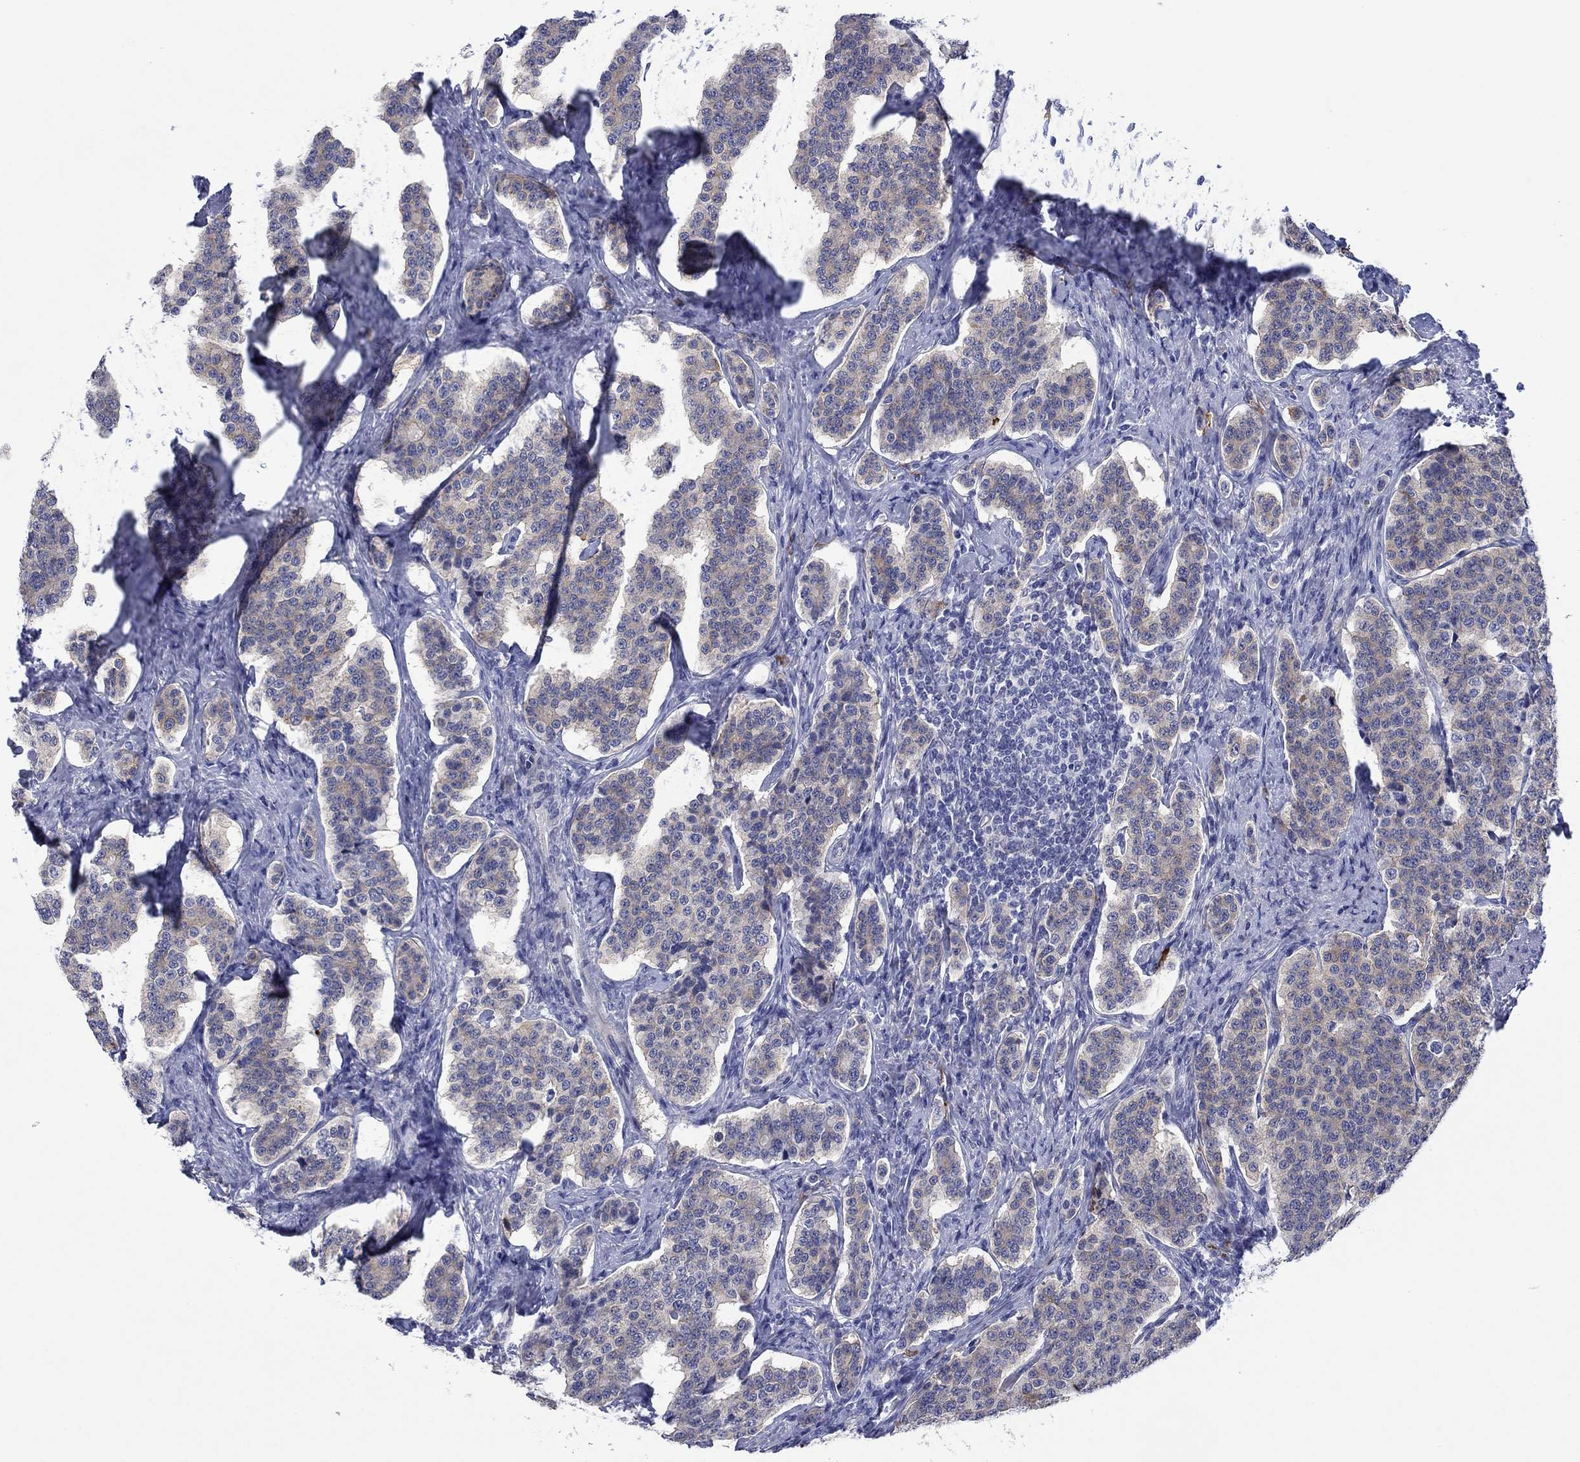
{"staining": {"intensity": "weak", "quantity": "25%-75%", "location": "cytoplasmic/membranous"}, "tissue": "carcinoid", "cell_type": "Tumor cells", "image_type": "cancer", "snomed": [{"axis": "morphology", "description": "Carcinoid, malignant, NOS"}, {"axis": "topography", "description": "Small intestine"}], "caption": "Human carcinoid stained for a protein (brown) reveals weak cytoplasmic/membranous positive staining in approximately 25%-75% of tumor cells.", "gene": "HDC", "patient": {"sex": "female", "age": 58}}